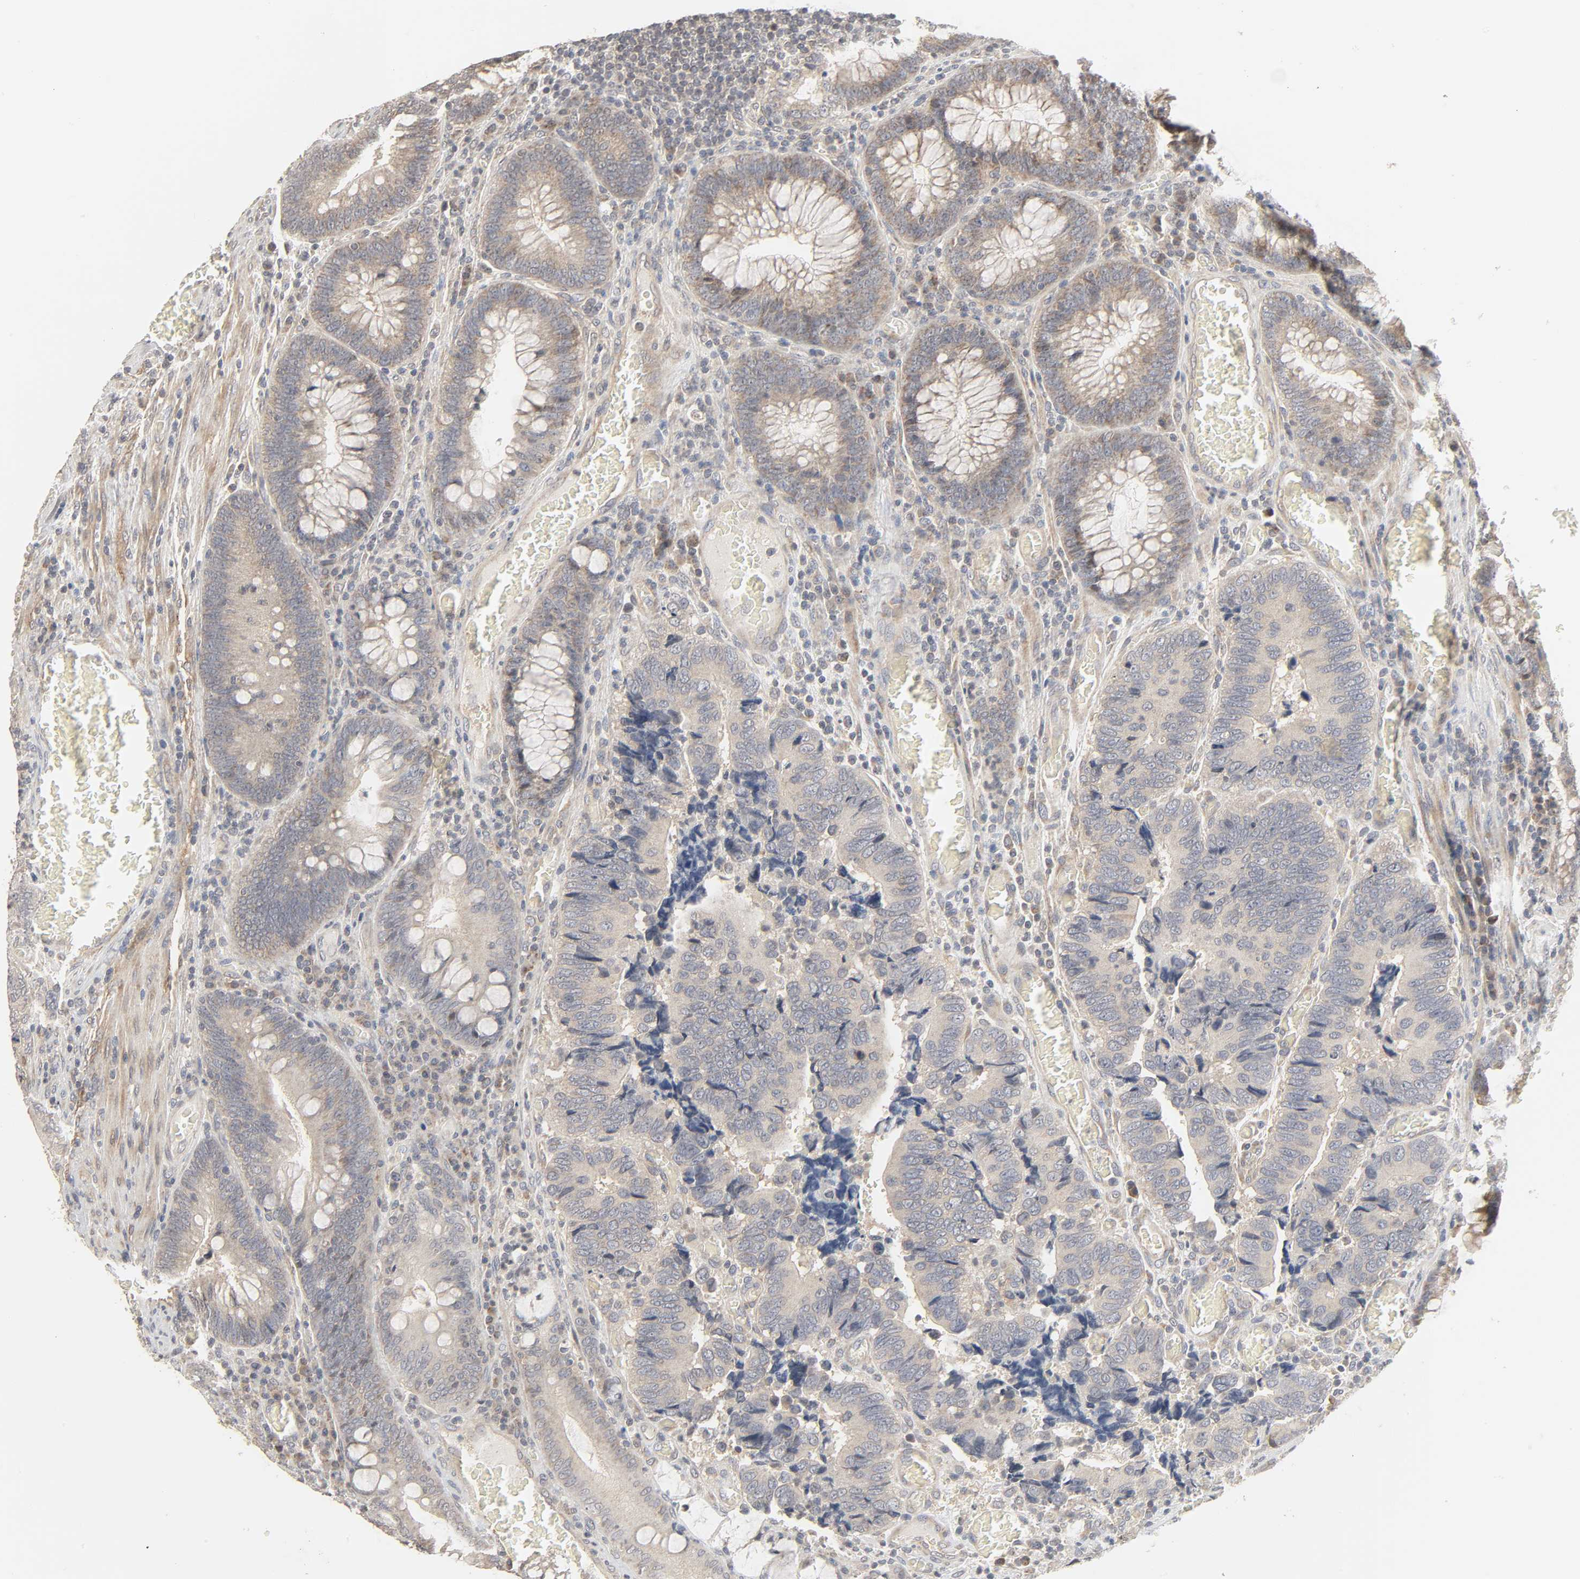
{"staining": {"intensity": "weak", "quantity": ">75%", "location": "cytoplasmic/membranous"}, "tissue": "colorectal cancer", "cell_type": "Tumor cells", "image_type": "cancer", "snomed": [{"axis": "morphology", "description": "Adenocarcinoma, NOS"}, {"axis": "topography", "description": "Colon"}], "caption": "Protein expression analysis of colorectal adenocarcinoma demonstrates weak cytoplasmic/membranous positivity in about >75% of tumor cells.", "gene": "CLEC4E", "patient": {"sex": "male", "age": 72}}